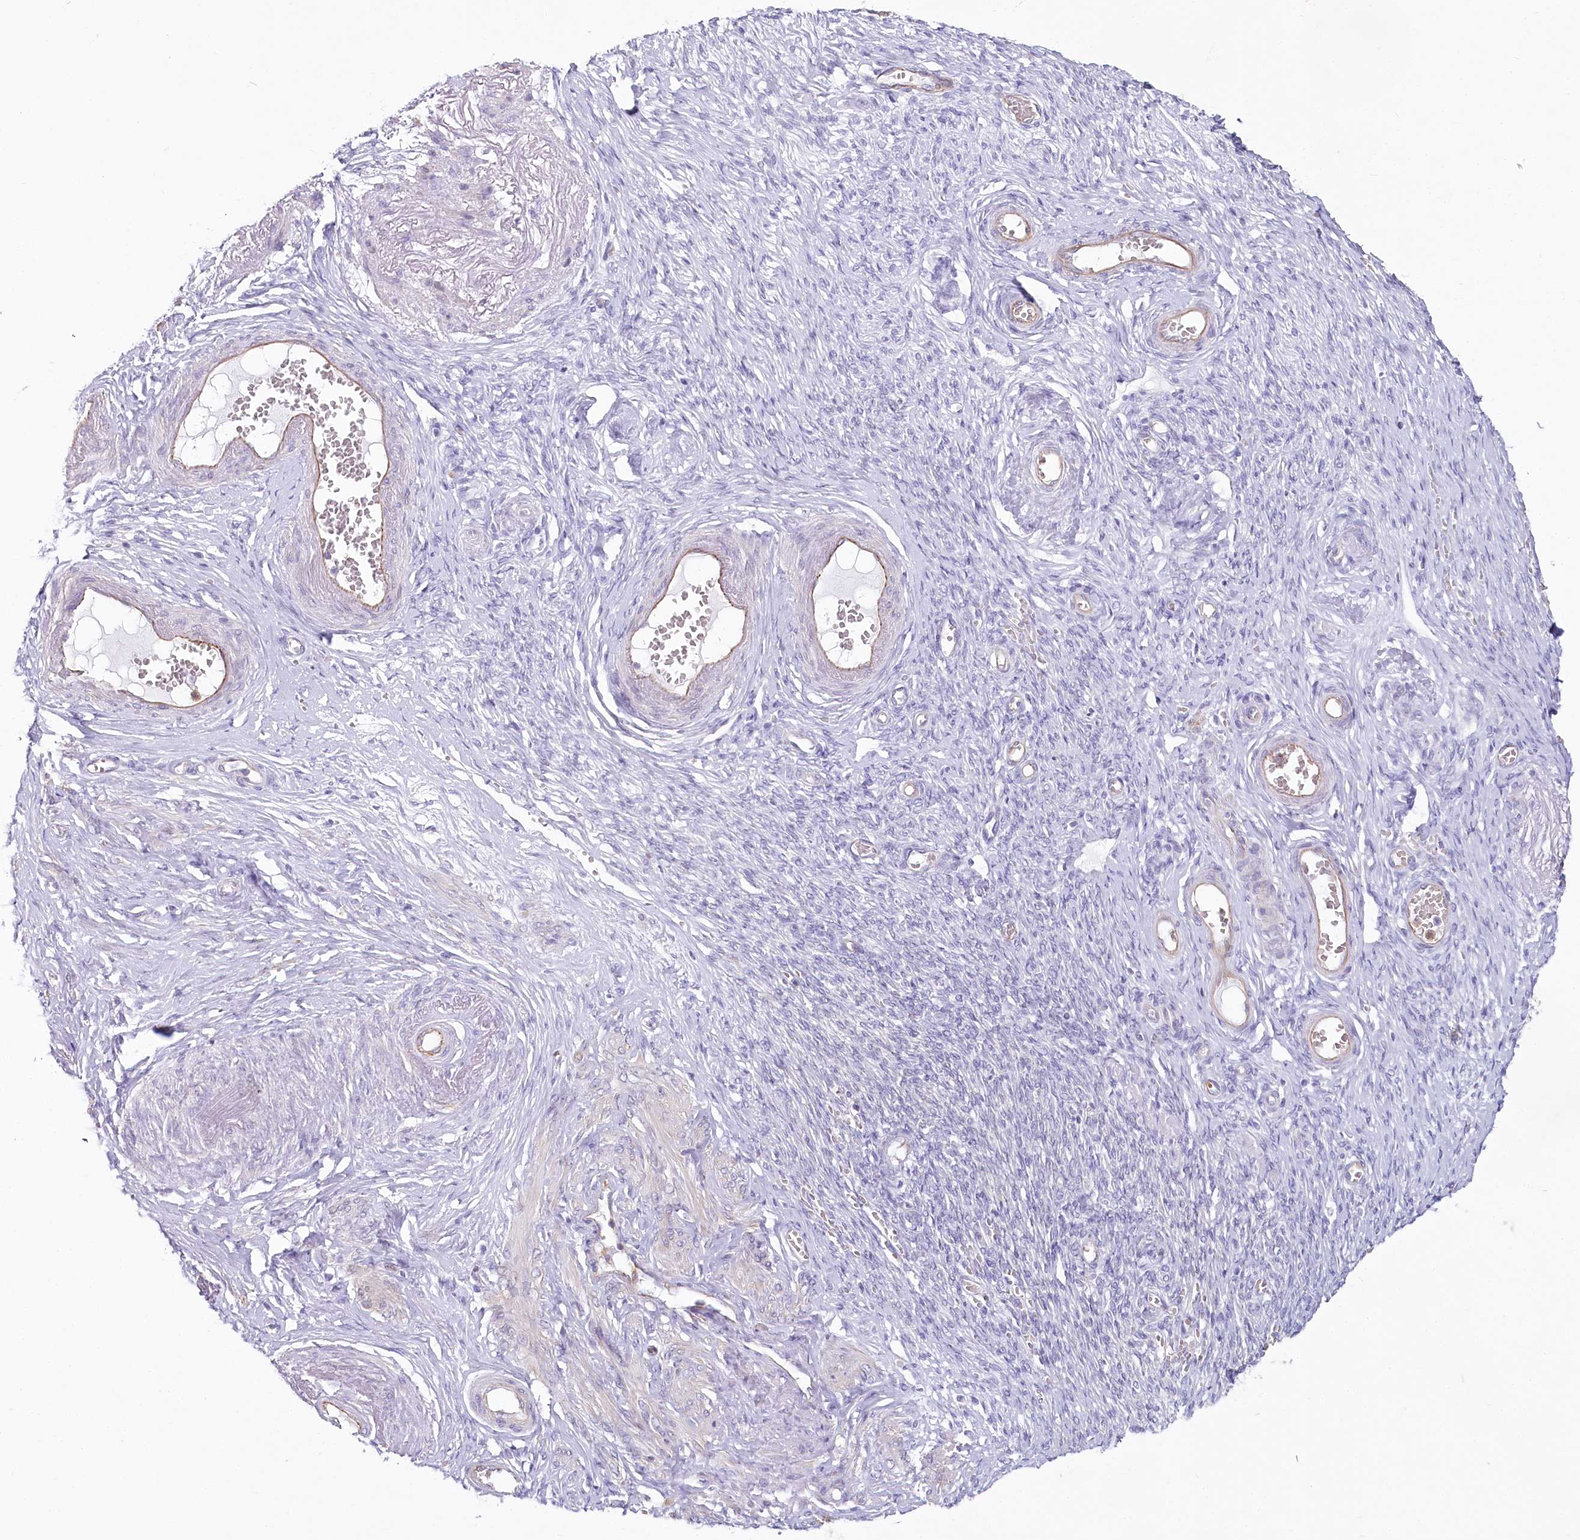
{"staining": {"intensity": "negative", "quantity": "none", "location": "none"}, "tissue": "adipose tissue", "cell_type": "Adipocytes", "image_type": "normal", "snomed": [{"axis": "morphology", "description": "Normal tissue, NOS"}, {"axis": "topography", "description": "Vascular tissue"}, {"axis": "topography", "description": "Fallopian tube"}, {"axis": "topography", "description": "Ovary"}], "caption": "The image exhibits no significant expression in adipocytes of adipose tissue. (DAB IHC visualized using brightfield microscopy, high magnification).", "gene": "ABHD8", "patient": {"sex": "female", "age": 67}}